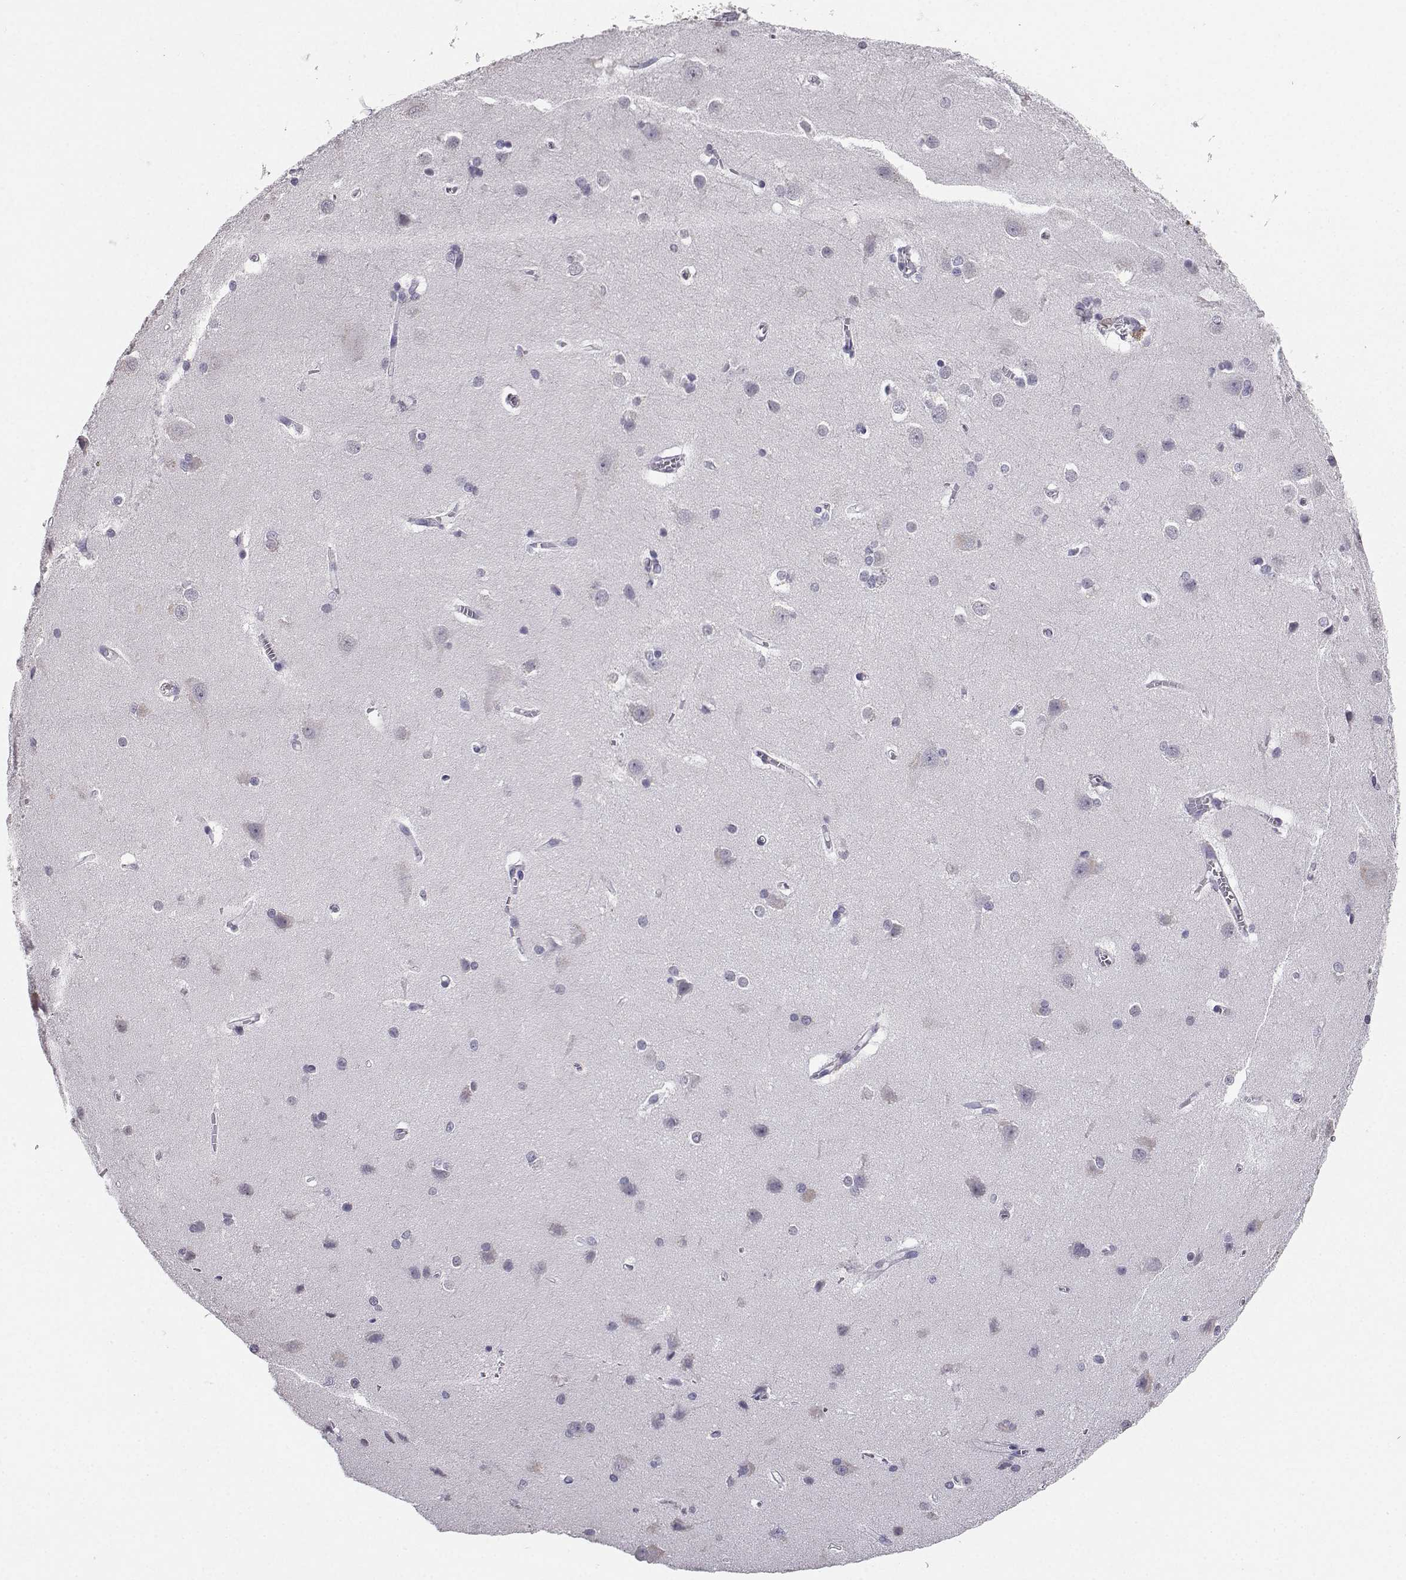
{"staining": {"intensity": "negative", "quantity": "none", "location": "none"}, "tissue": "cerebral cortex", "cell_type": "Endothelial cells", "image_type": "normal", "snomed": [{"axis": "morphology", "description": "Normal tissue, NOS"}, {"axis": "topography", "description": "Cerebral cortex"}], "caption": "A high-resolution image shows immunohistochemistry (IHC) staining of normal cerebral cortex, which displays no significant staining in endothelial cells. (Stains: DAB (3,3'-diaminobenzidine) immunohistochemistry with hematoxylin counter stain, Microscopy: brightfield microscopy at high magnification).", "gene": "SPAG11A", "patient": {"sex": "male", "age": 37}}